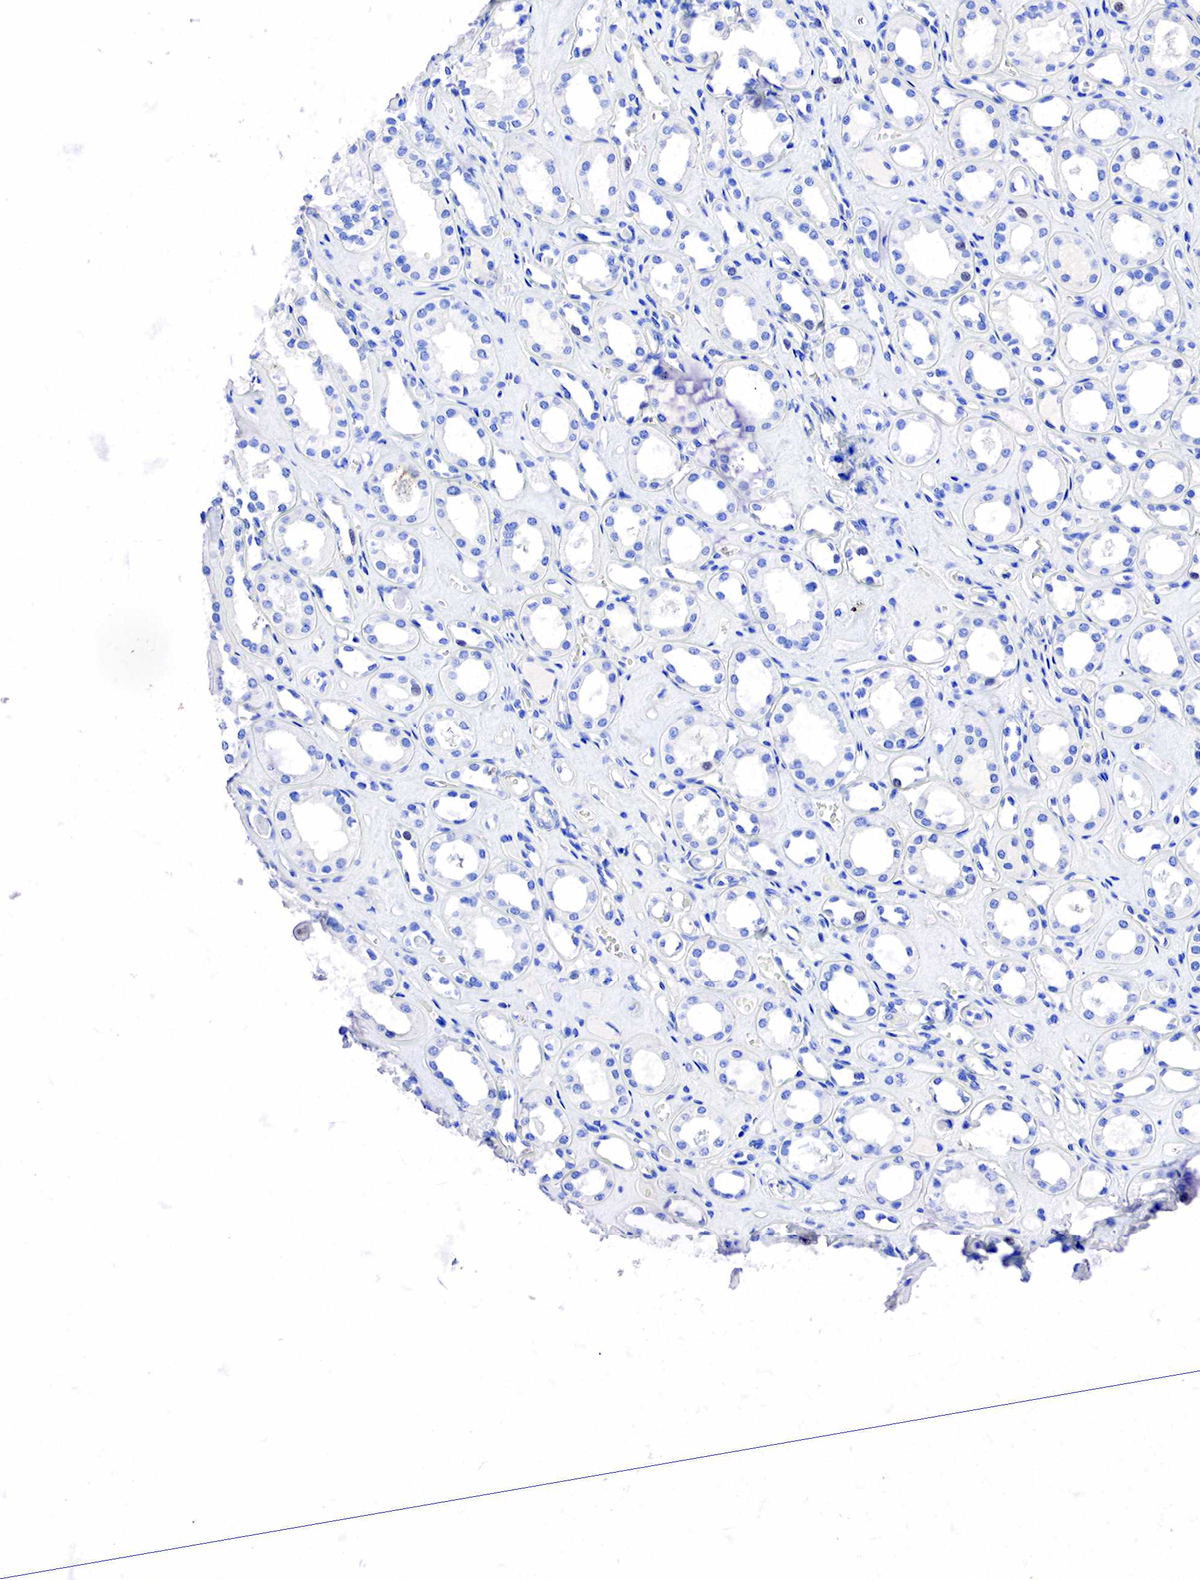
{"staining": {"intensity": "negative", "quantity": "none", "location": "none"}, "tissue": "kidney", "cell_type": "Cells in glomeruli", "image_type": "normal", "snomed": [{"axis": "morphology", "description": "Normal tissue, NOS"}, {"axis": "topography", "description": "Kidney"}], "caption": "There is no significant positivity in cells in glomeruli of kidney.", "gene": "SST", "patient": {"sex": "male", "age": 61}}